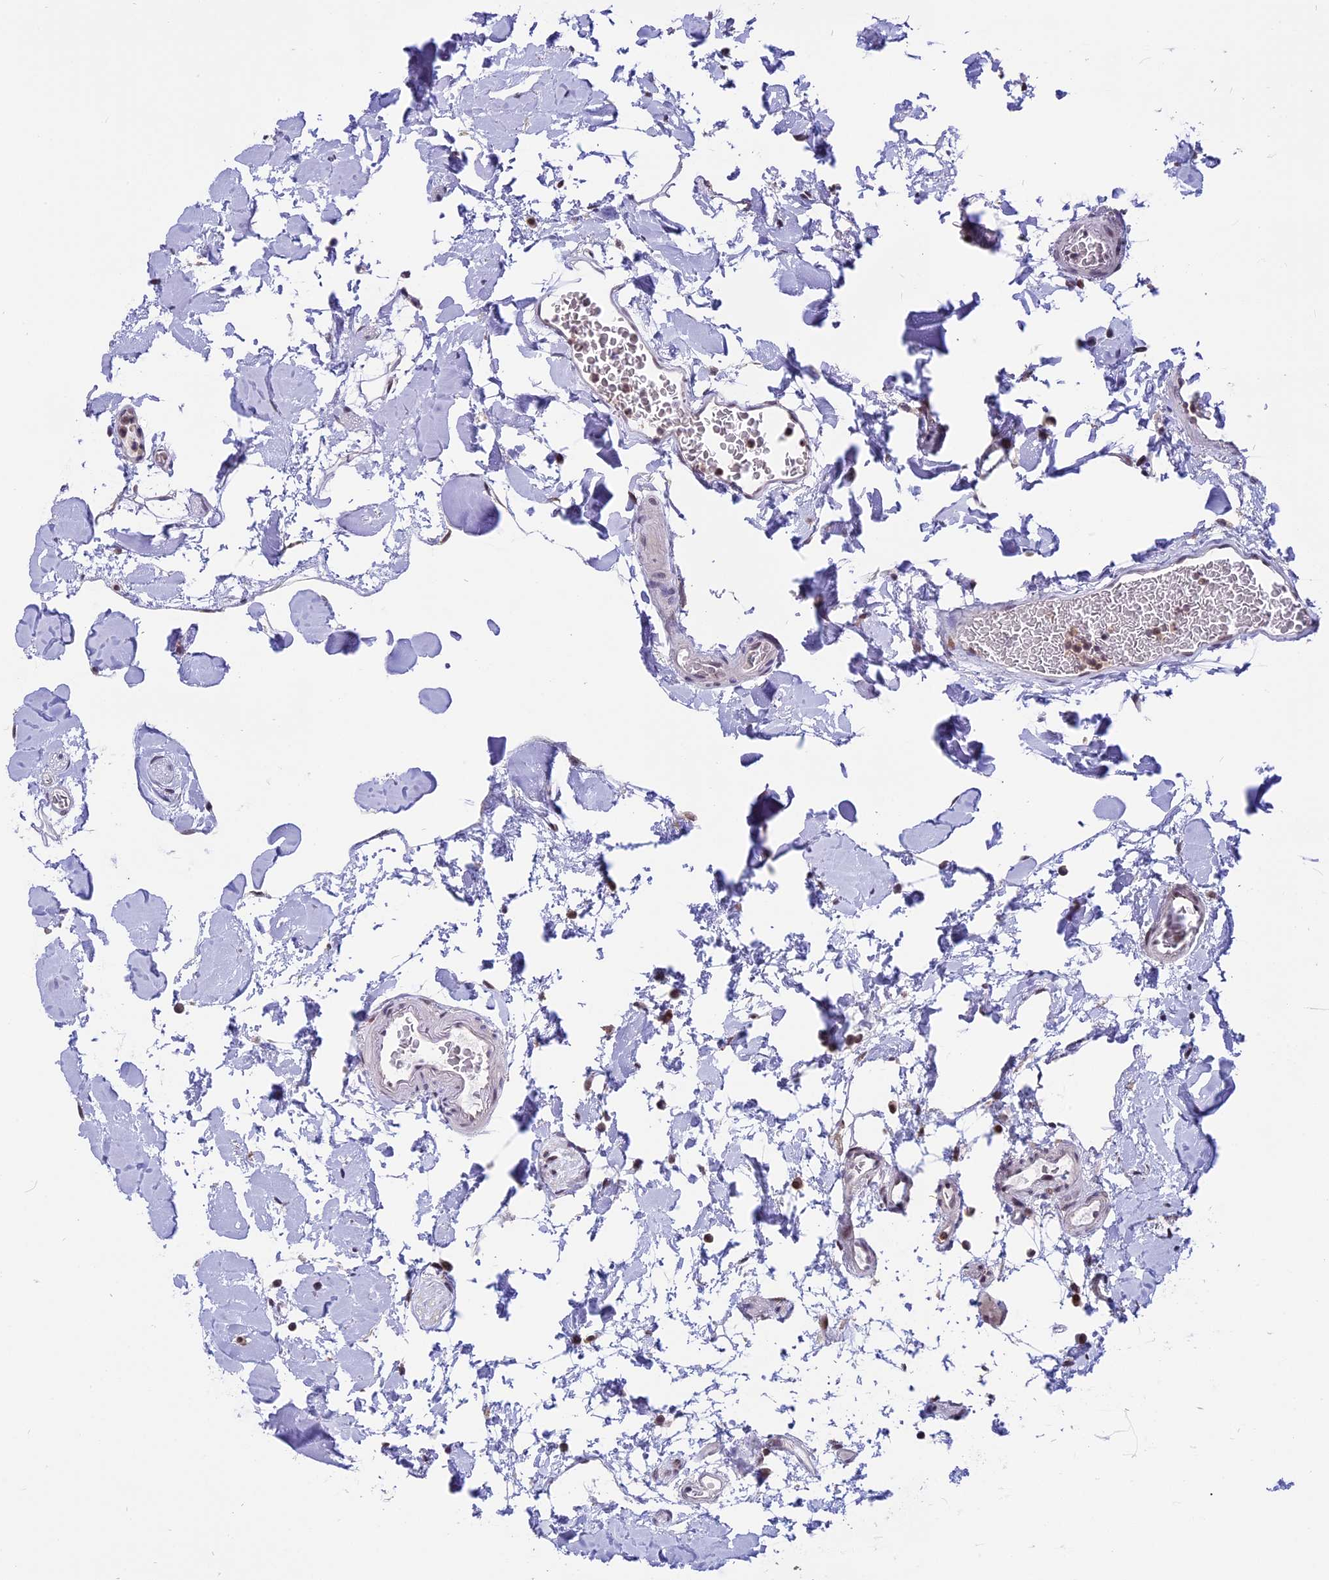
{"staining": {"intensity": "moderate", "quantity": ">75%", "location": "nuclear"}, "tissue": "colon", "cell_type": "Endothelial cells", "image_type": "normal", "snomed": [{"axis": "morphology", "description": "Normal tissue, NOS"}, {"axis": "topography", "description": "Colon"}], "caption": "Immunohistochemical staining of unremarkable colon demonstrates medium levels of moderate nuclear expression in approximately >75% of endothelial cells. (IHC, brightfield microscopy, high magnification).", "gene": "TADA3", "patient": {"sex": "male", "age": 75}}